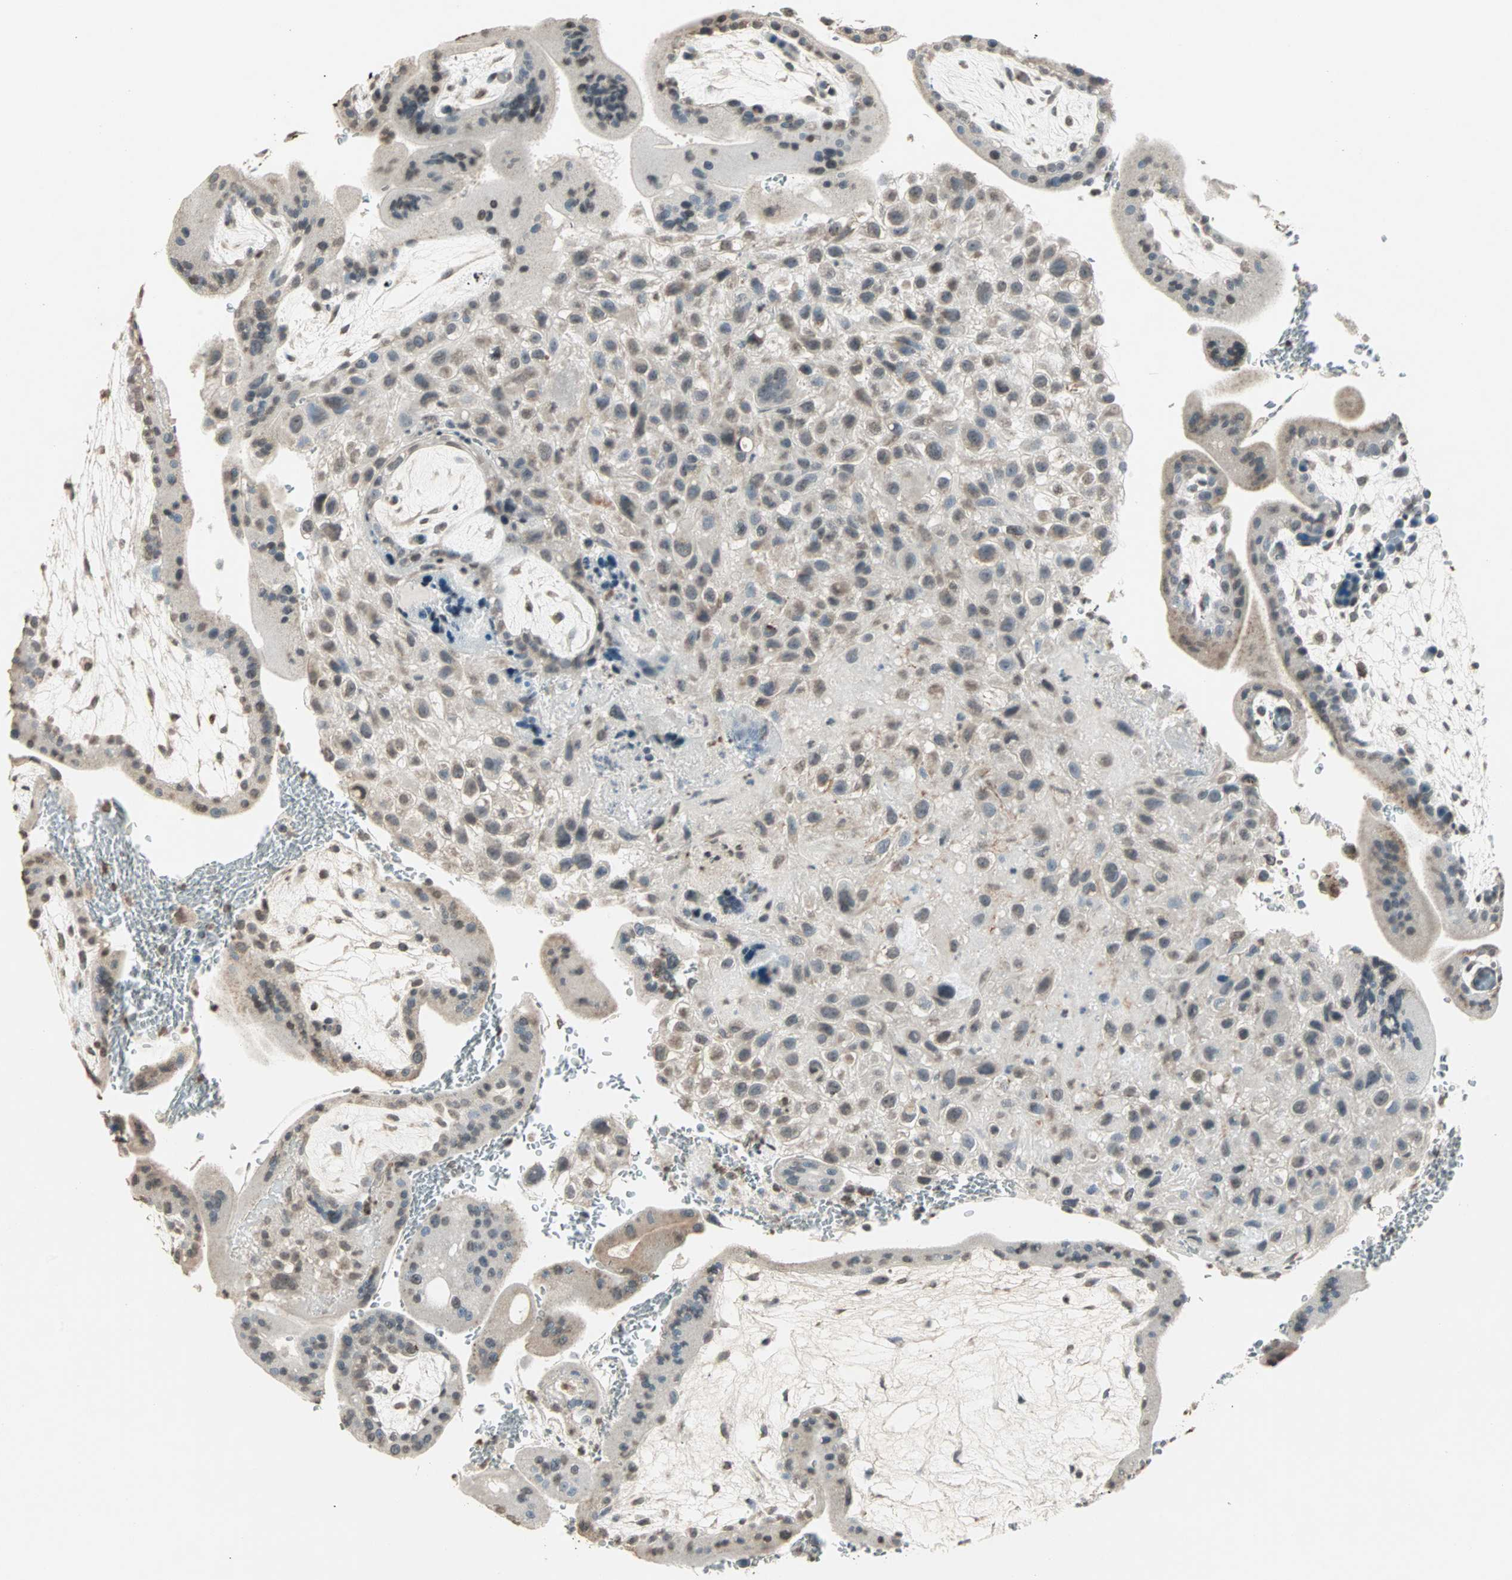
{"staining": {"intensity": "weak", "quantity": "25%-75%", "location": "cytoplasmic/membranous,nuclear"}, "tissue": "placenta", "cell_type": "Decidual cells", "image_type": "normal", "snomed": [{"axis": "morphology", "description": "Normal tissue, NOS"}, {"axis": "topography", "description": "Placenta"}], "caption": "Brown immunohistochemical staining in benign human placenta demonstrates weak cytoplasmic/membranous,nuclear staining in about 25%-75% of decidual cells.", "gene": "PRELID1", "patient": {"sex": "female", "age": 35}}